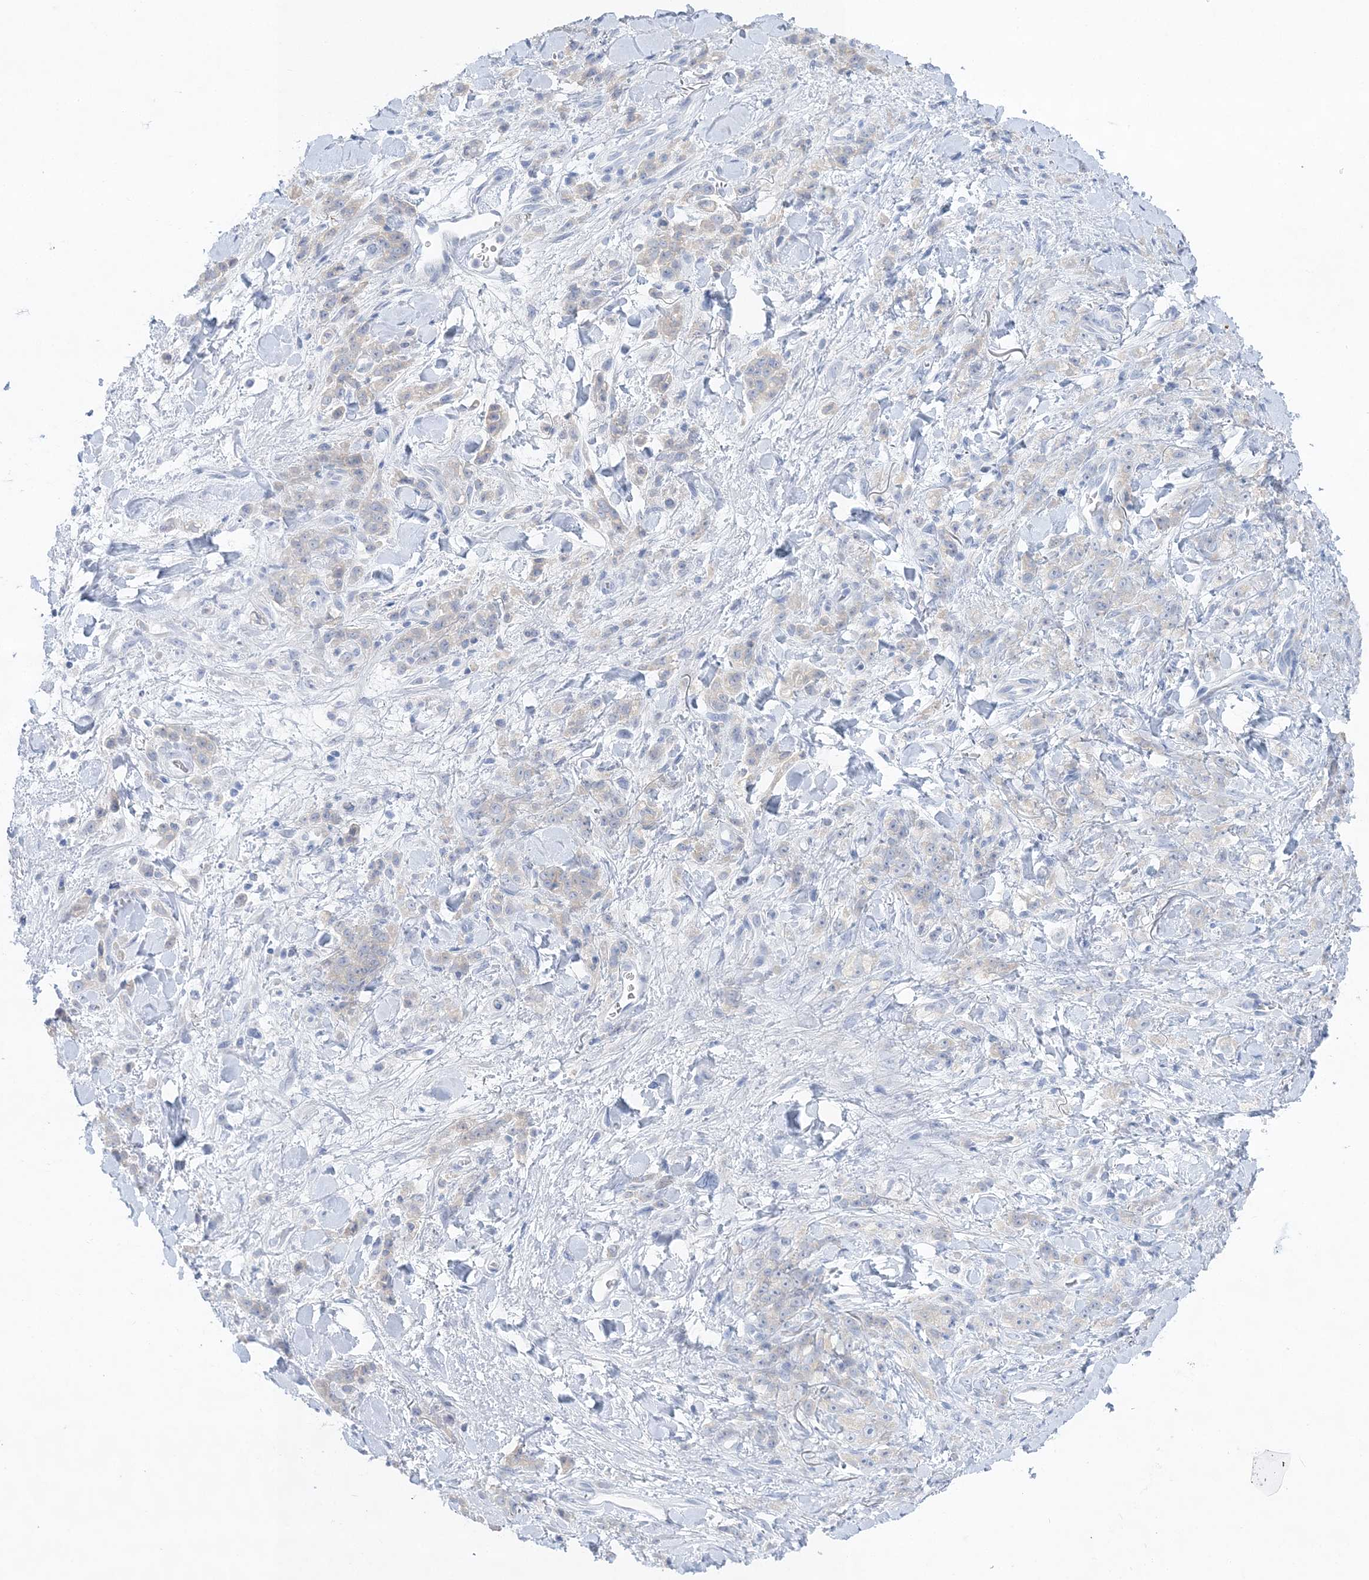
{"staining": {"intensity": "negative", "quantity": "none", "location": "none"}, "tissue": "stomach cancer", "cell_type": "Tumor cells", "image_type": "cancer", "snomed": [{"axis": "morphology", "description": "Normal tissue, NOS"}, {"axis": "morphology", "description": "Adenocarcinoma, NOS"}, {"axis": "topography", "description": "Stomach"}], "caption": "Tumor cells are negative for protein expression in human adenocarcinoma (stomach).", "gene": "SLC5A6", "patient": {"sex": "male", "age": 82}}